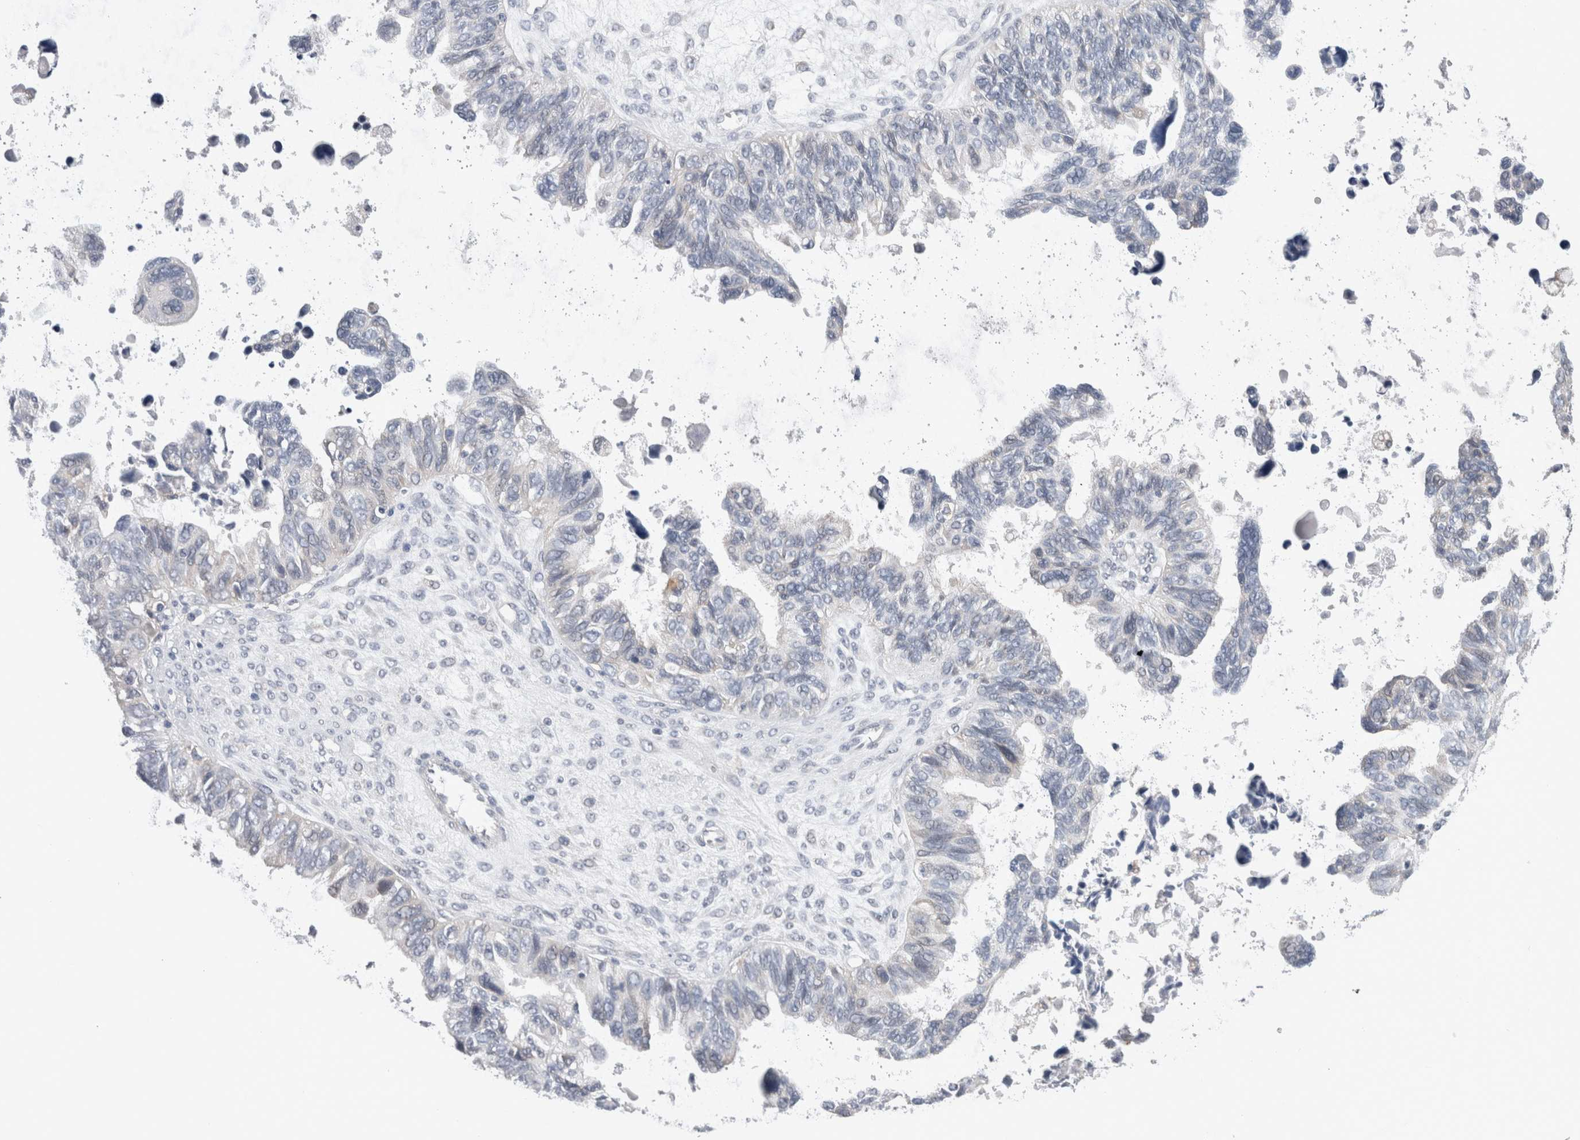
{"staining": {"intensity": "negative", "quantity": "none", "location": "none"}, "tissue": "ovarian cancer", "cell_type": "Tumor cells", "image_type": "cancer", "snomed": [{"axis": "morphology", "description": "Cystadenocarcinoma, serous, NOS"}, {"axis": "topography", "description": "Ovary"}], "caption": "An image of human serous cystadenocarcinoma (ovarian) is negative for staining in tumor cells.", "gene": "GDAP1", "patient": {"sex": "female", "age": 79}}